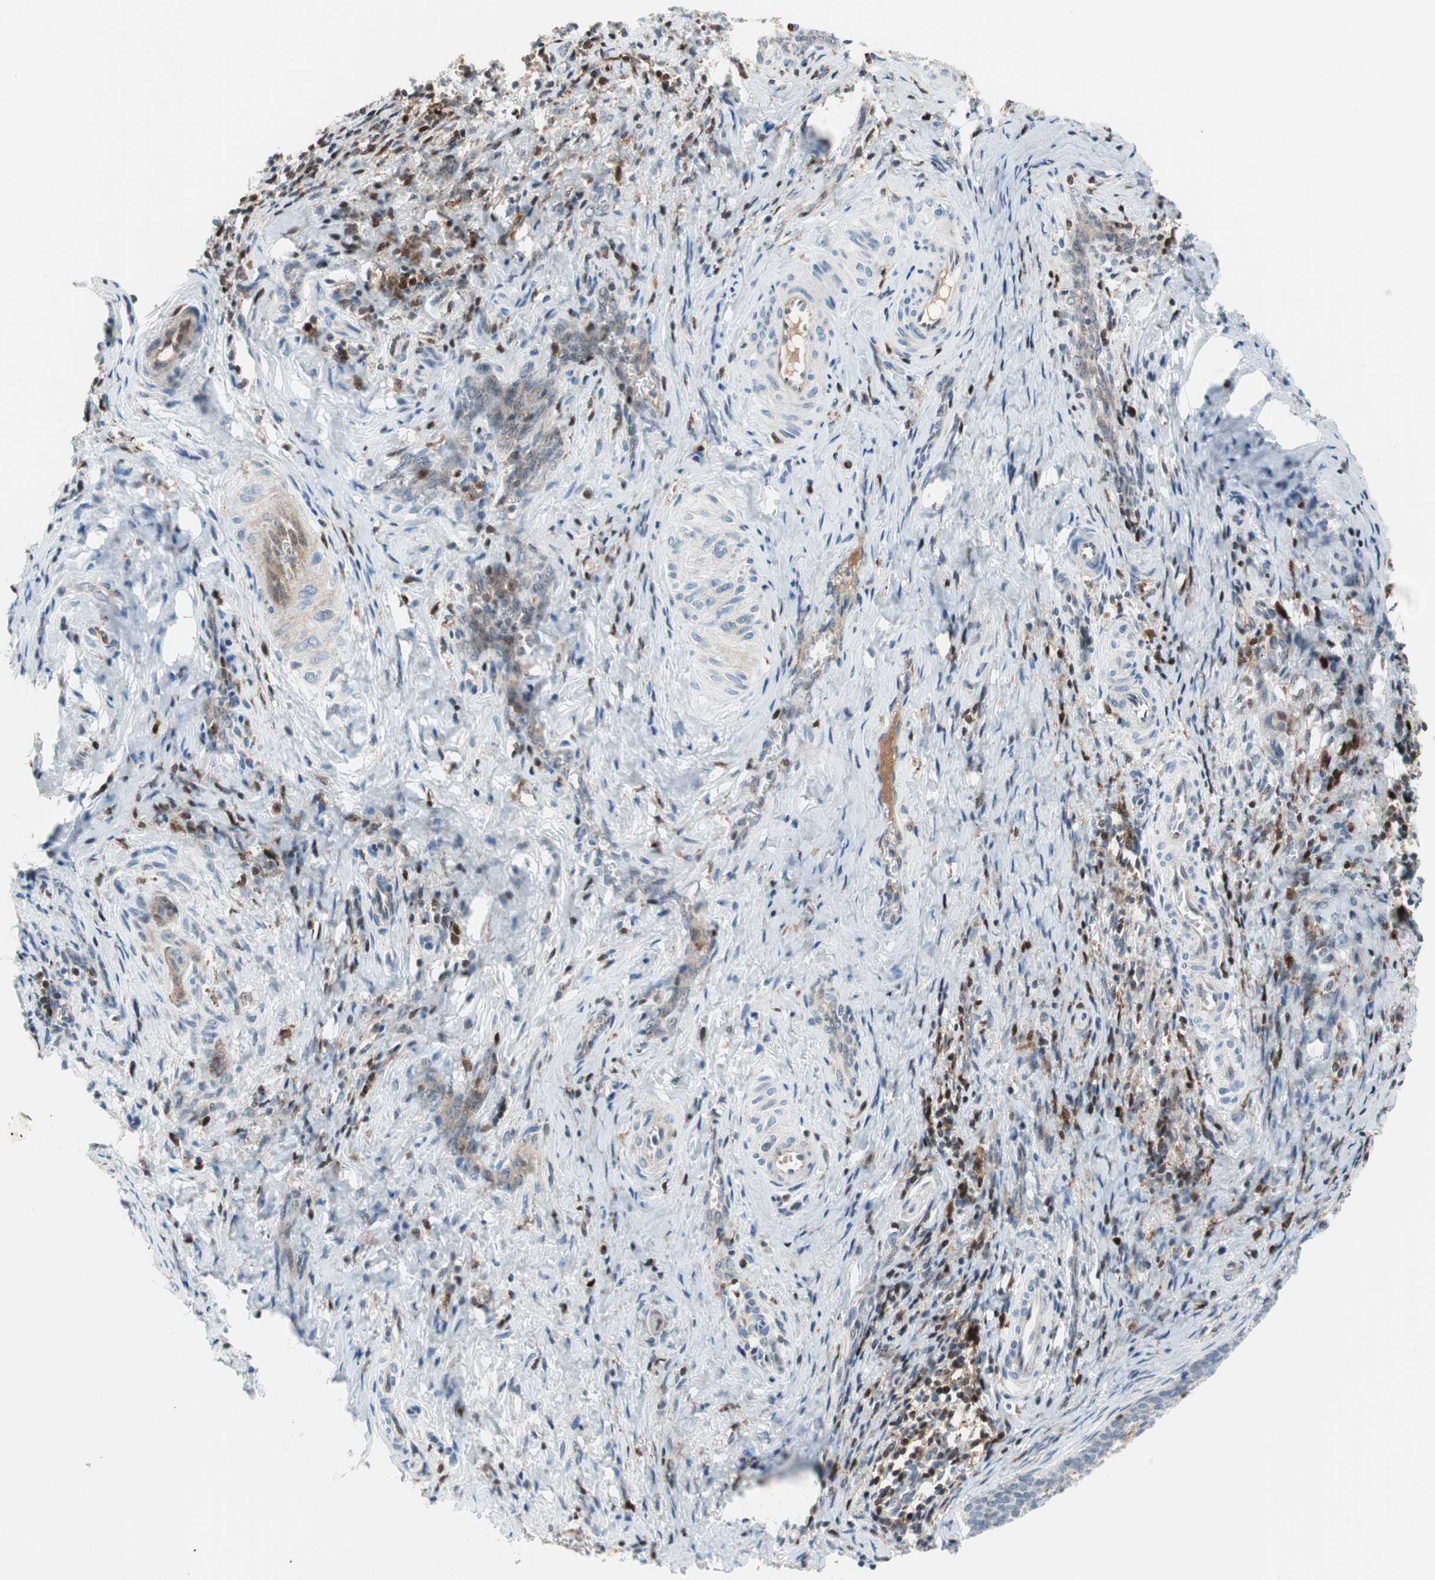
{"staining": {"intensity": "moderate", "quantity": "25%-75%", "location": "cytoplasmic/membranous,nuclear"}, "tissue": "cervical cancer", "cell_type": "Tumor cells", "image_type": "cancer", "snomed": [{"axis": "morphology", "description": "Squamous cell carcinoma, NOS"}, {"axis": "topography", "description": "Cervix"}], "caption": "Immunohistochemistry image of neoplastic tissue: human cervical squamous cell carcinoma stained using immunohistochemistry demonstrates medium levels of moderate protein expression localized specifically in the cytoplasmic/membranous and nuclear of tumor cells, appearing as a cytoplasmic/membranous and nuclear brown color.", "gene": "RGS10", "patient": {"sex": "female", "age": 33}}